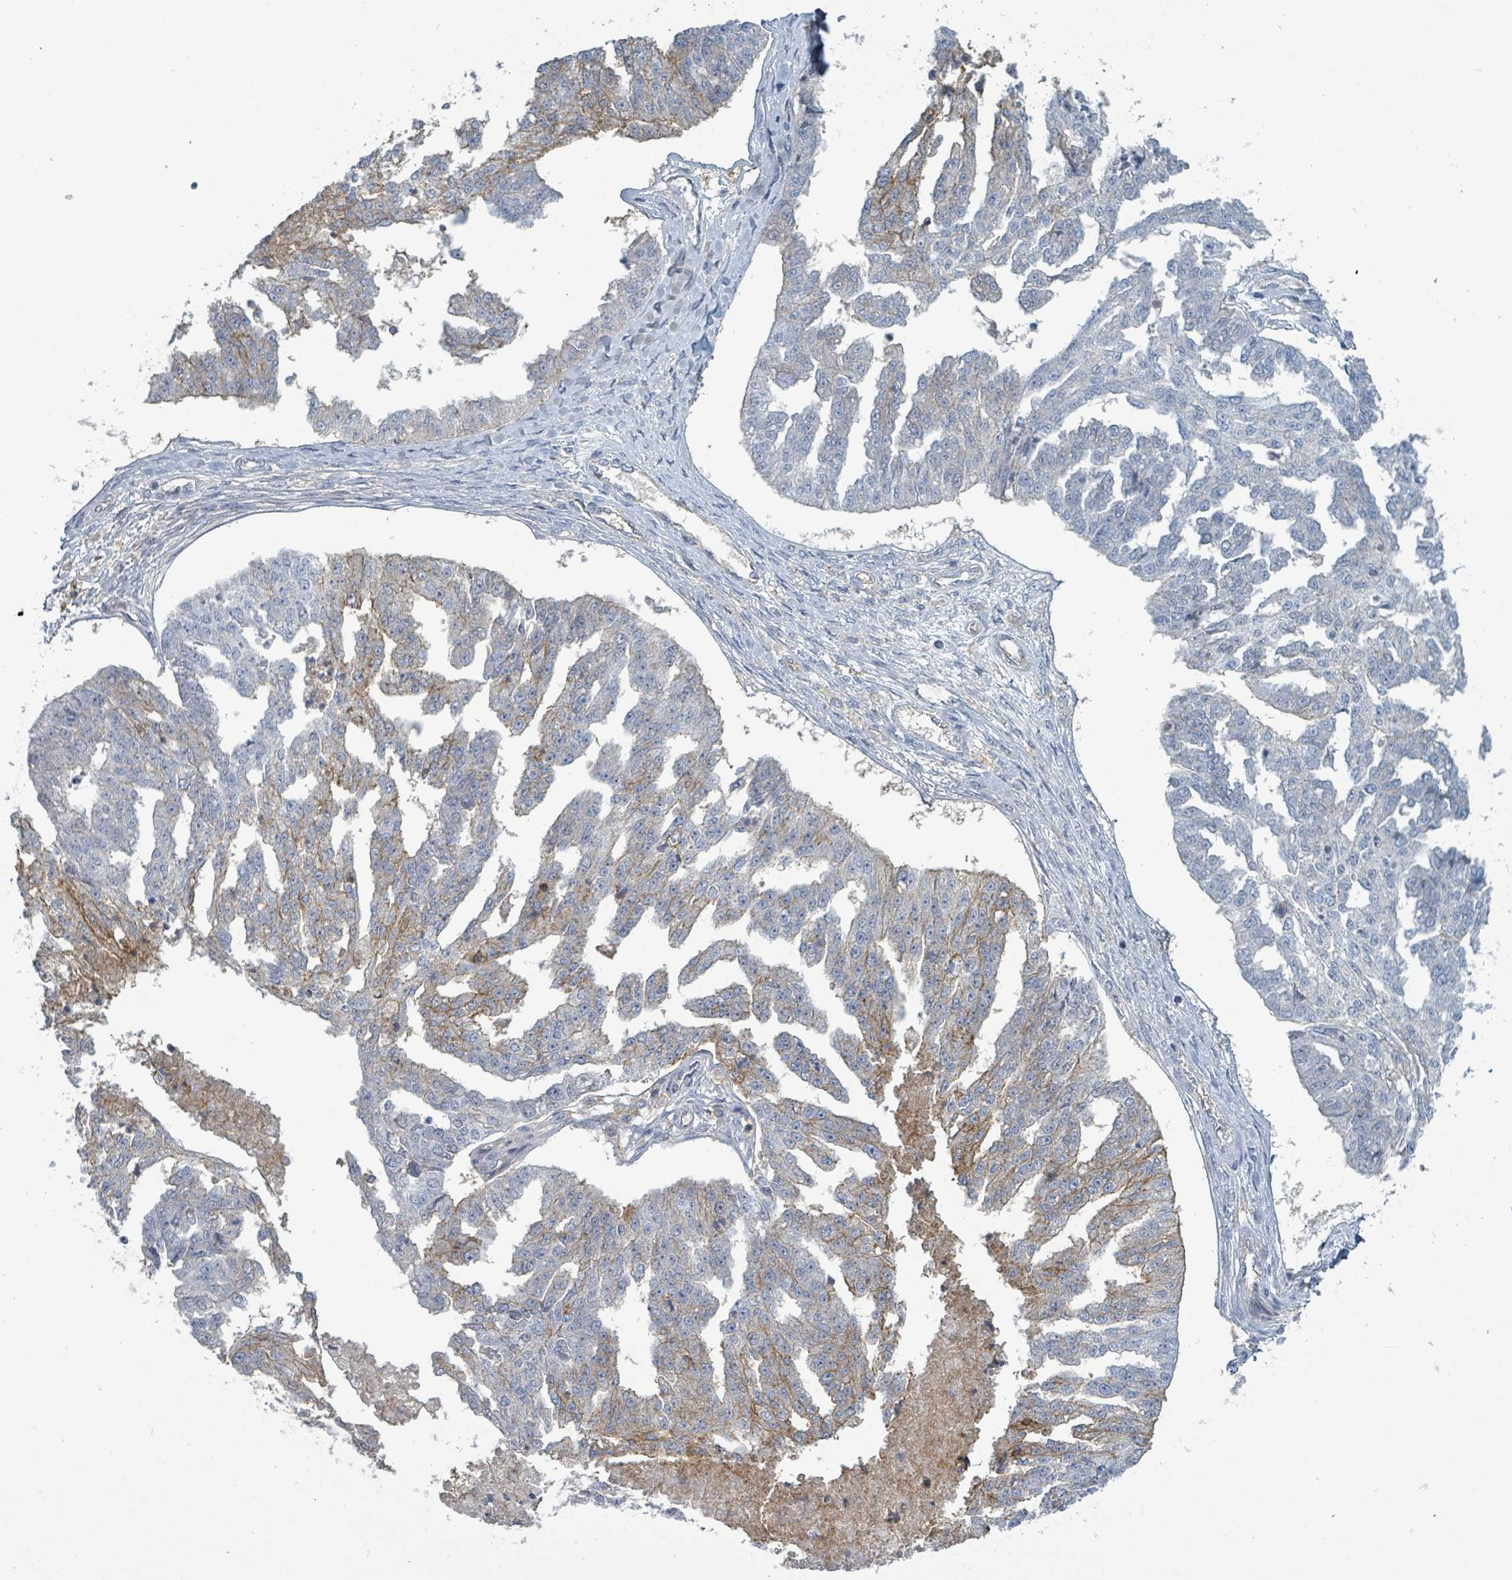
{"staining": {"intensity": "moderate", "quantity": "<25%", "location": "cytoplasmic/membranous"}, "tissue": "ovarian cancer", "cell_type": "Tumor cells", "image_type": "cancer", "snomed": [{"axis": "morphology", "description": "Cystadenocarcinoma, serous, NOS"}, {"axis": "topography", "description": "Ovary"}], "caption": "Immunohistochemistry (IHC) photomicrograph of human ovarian cancer (serous cystadenocarcinoma) stained for a protein (brown), which exhibits low levels of moderate cytoplasmic/membranous positivity in approximately <25% of tumor cells.", "gene": "TNFRSF14", "patient": {"sex": "female", "age": 58}}